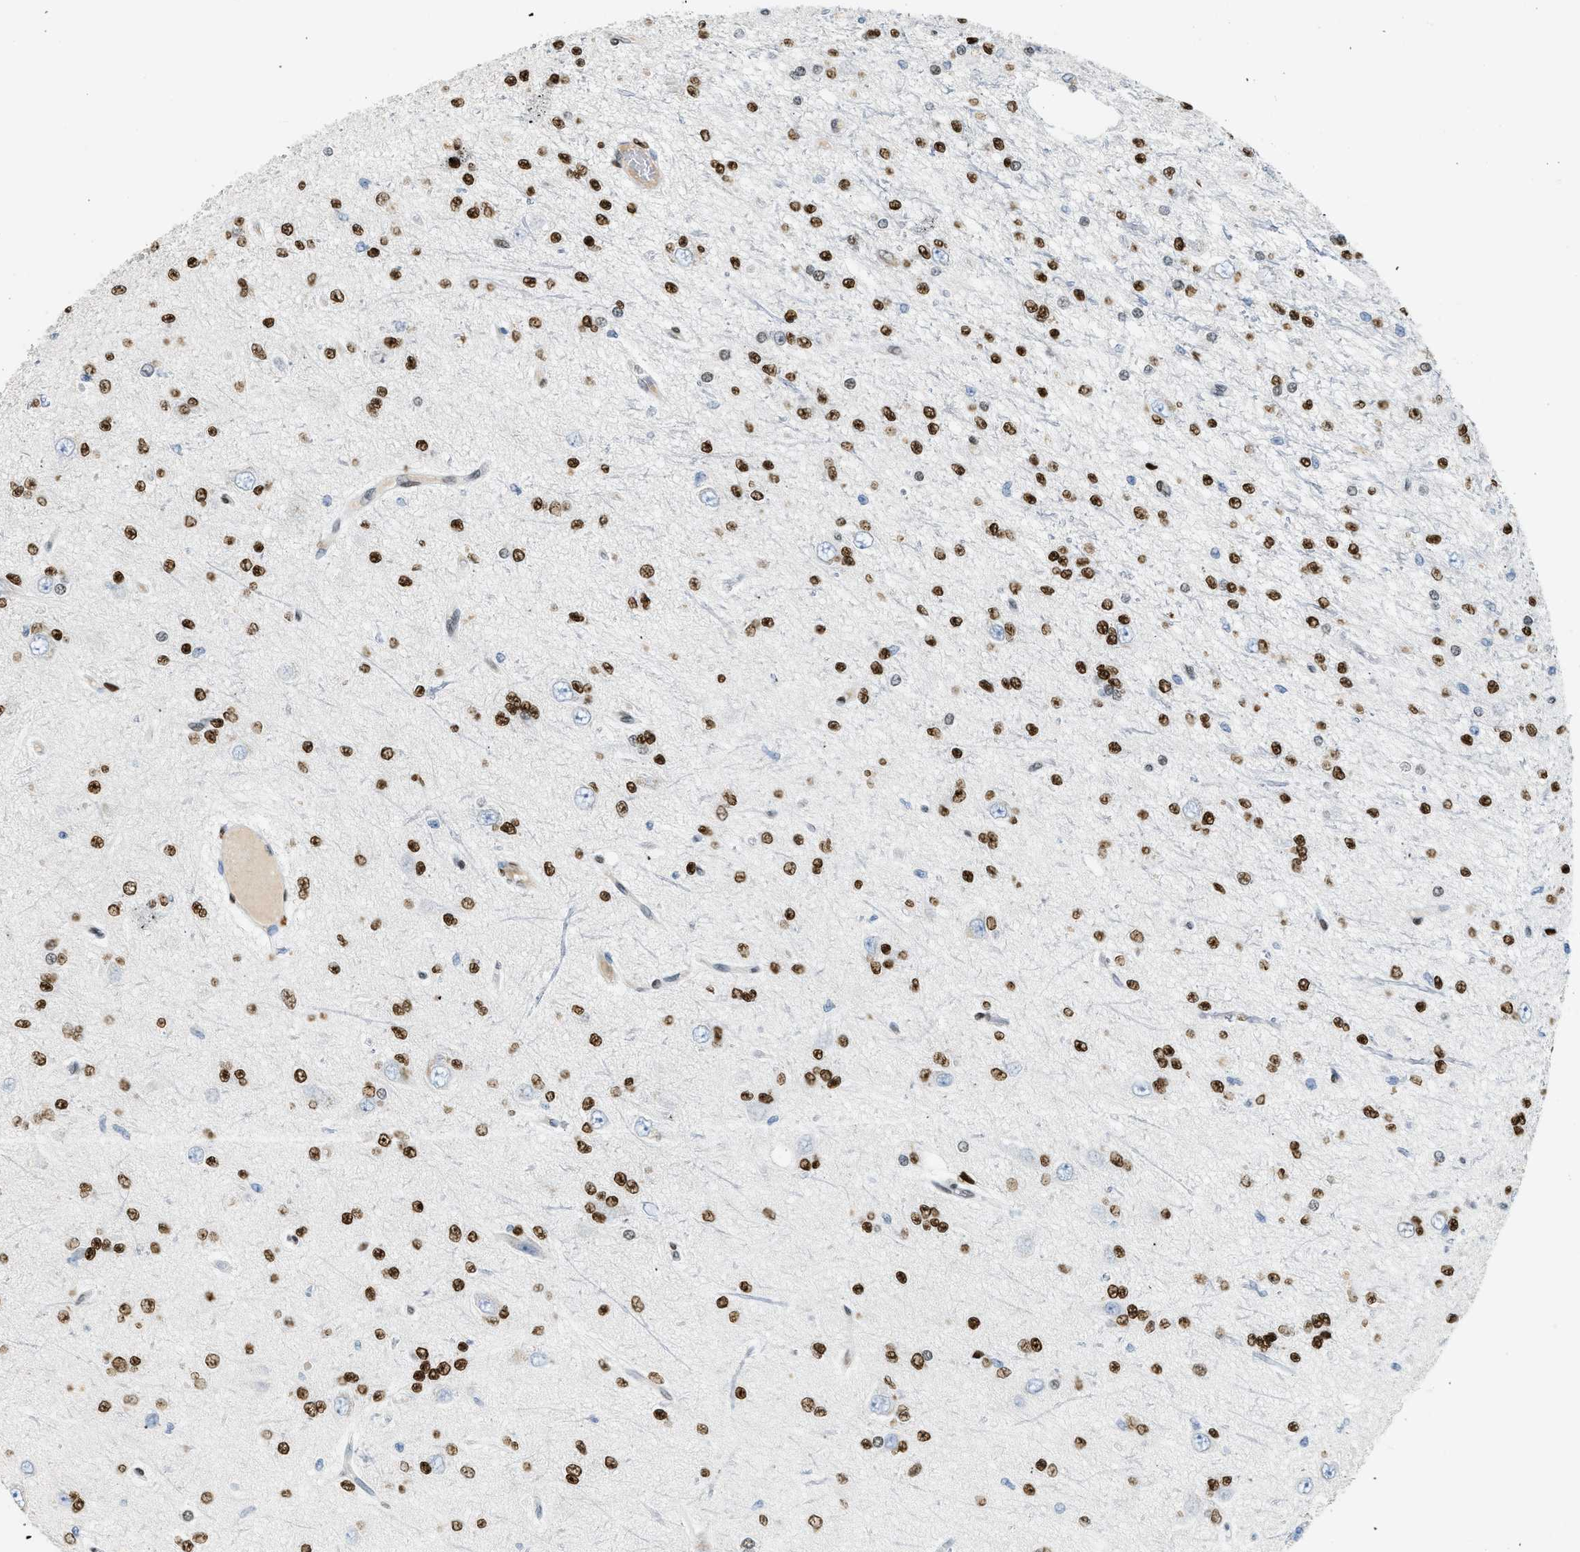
{"staining": {"intensity": "moderate", "quantity": ">75%", "location": "nuclear"}, "tissue": "glioma", "cell_type": "Tumor cells", "image_type": "cancer", "snomed": [{"axis": "morphology", "description": "Glioma, malignant, Low grade"}, {"axis": "topography", "description": "Brain"}], "caption": "Immunohistochemistry image of neoplastic tissue: human malignant glioma (low-grade) stained using immunohistochemistry demonstrates medium levels of moderate protein expression localized specifically in the nuclear of tumor cells, appearing as a nuclear brown color.", "gene": "ZBTB20", "patient": {"sex": "male", "age": 38}}